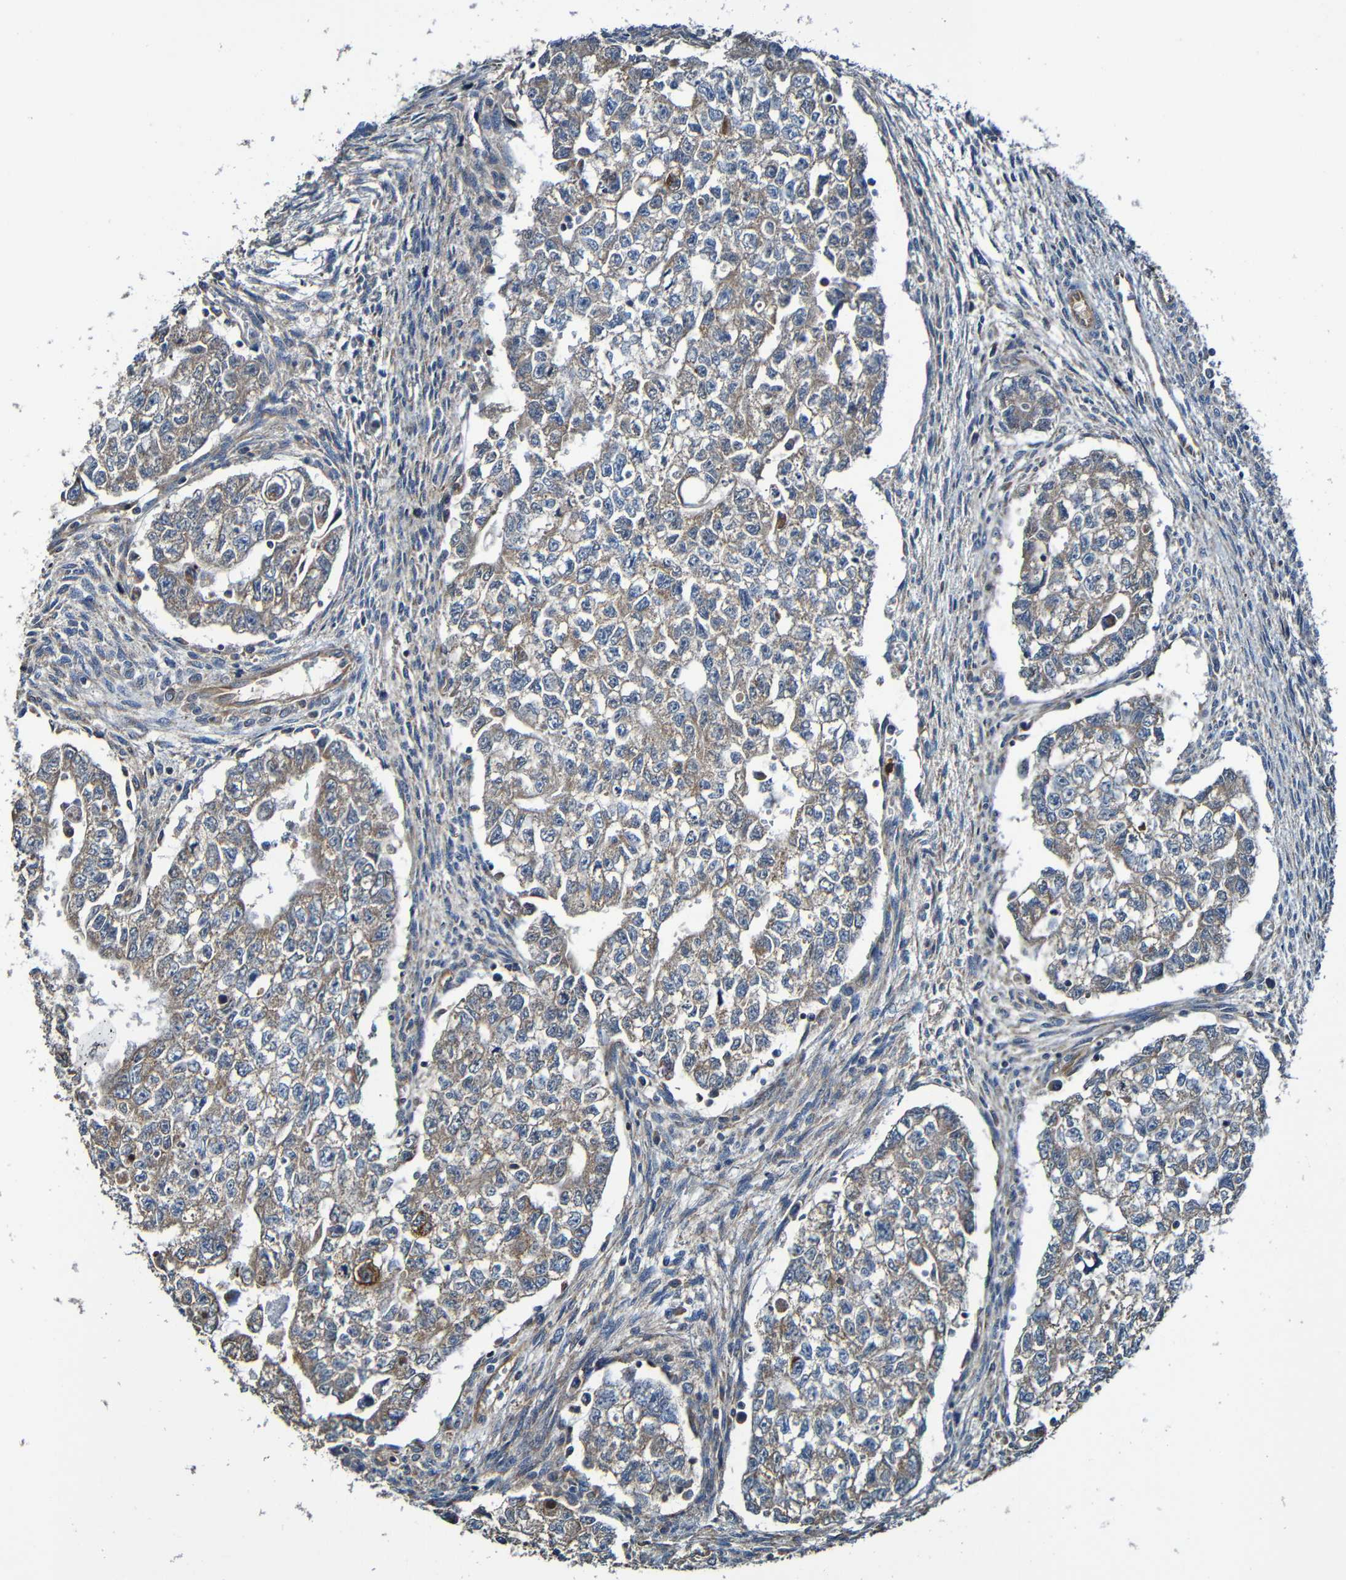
{"staining": {"intensity": "moderate", "quantity": "25%-75%", "location": "cytoplasmic/membranous"}, "tissue": "testis cancer", "cell_type": "Tumor cells", "image_type": "cancer", "snomed": [{"axis": "morphology", "description": "Seminoma, NOS"}, {"axis": "morphology", "description": "Carcinoma, Embryonal, NOS"}, {"axis": "topography", "description": "Testis"}], "caption": "This histopathology image shows IHC staining of testis cancer, with medium moderate cytoplasmic/membranous expression in approximately 25%-75% of tumor cells.", "gene": "ADAM15", "patient": {"sex": "male", "age": 38}}